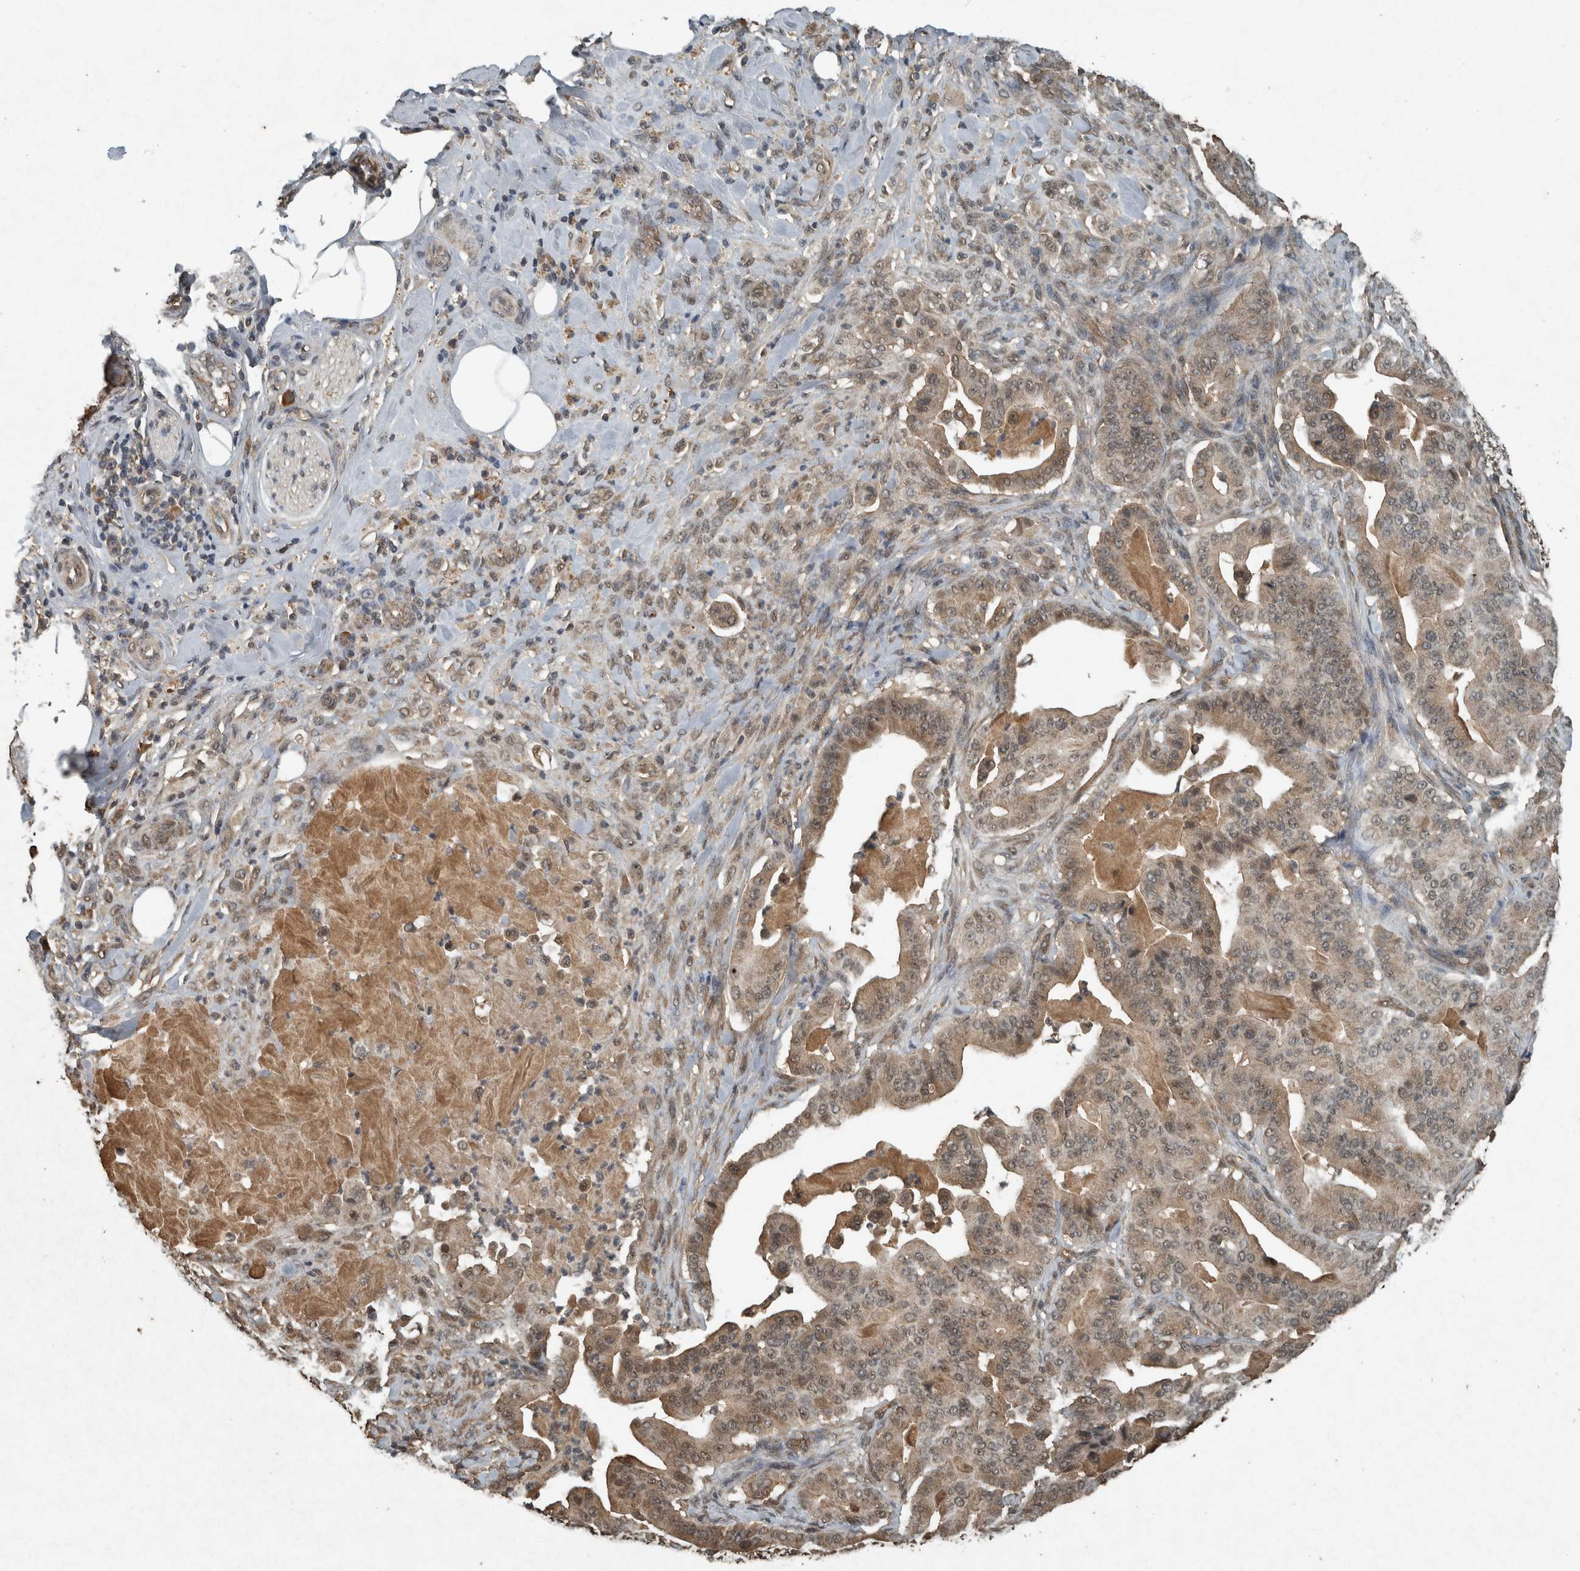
{"staining": {"intensity": "moderate", "quantity": "25%-75%", "location": "cytoplasmic/membranous,nuclear"}, "tissue": "pancreatic cancer", "cell_type": "Tumor cells", "image_type": "cancer", "snomed": [{"axis": "morphology", "description": "Adenocarcinoma, NOS"}, {"axis": "topography", "description": "Pancreas"}], "caption": "Moderate cytoplasmic/membranous and nuclear staining is identified in about 25%-75% of tumor cells in adenocarcinoma (pancreatic). The staining was performed using DAB (3,3'-diaminobenzidine), with brown indicating positive protein expression. Nuclei are stained blue with hematoxylin.", "gene": "ARHGEF12", "patient": {"sex": "male", "age": 63}}